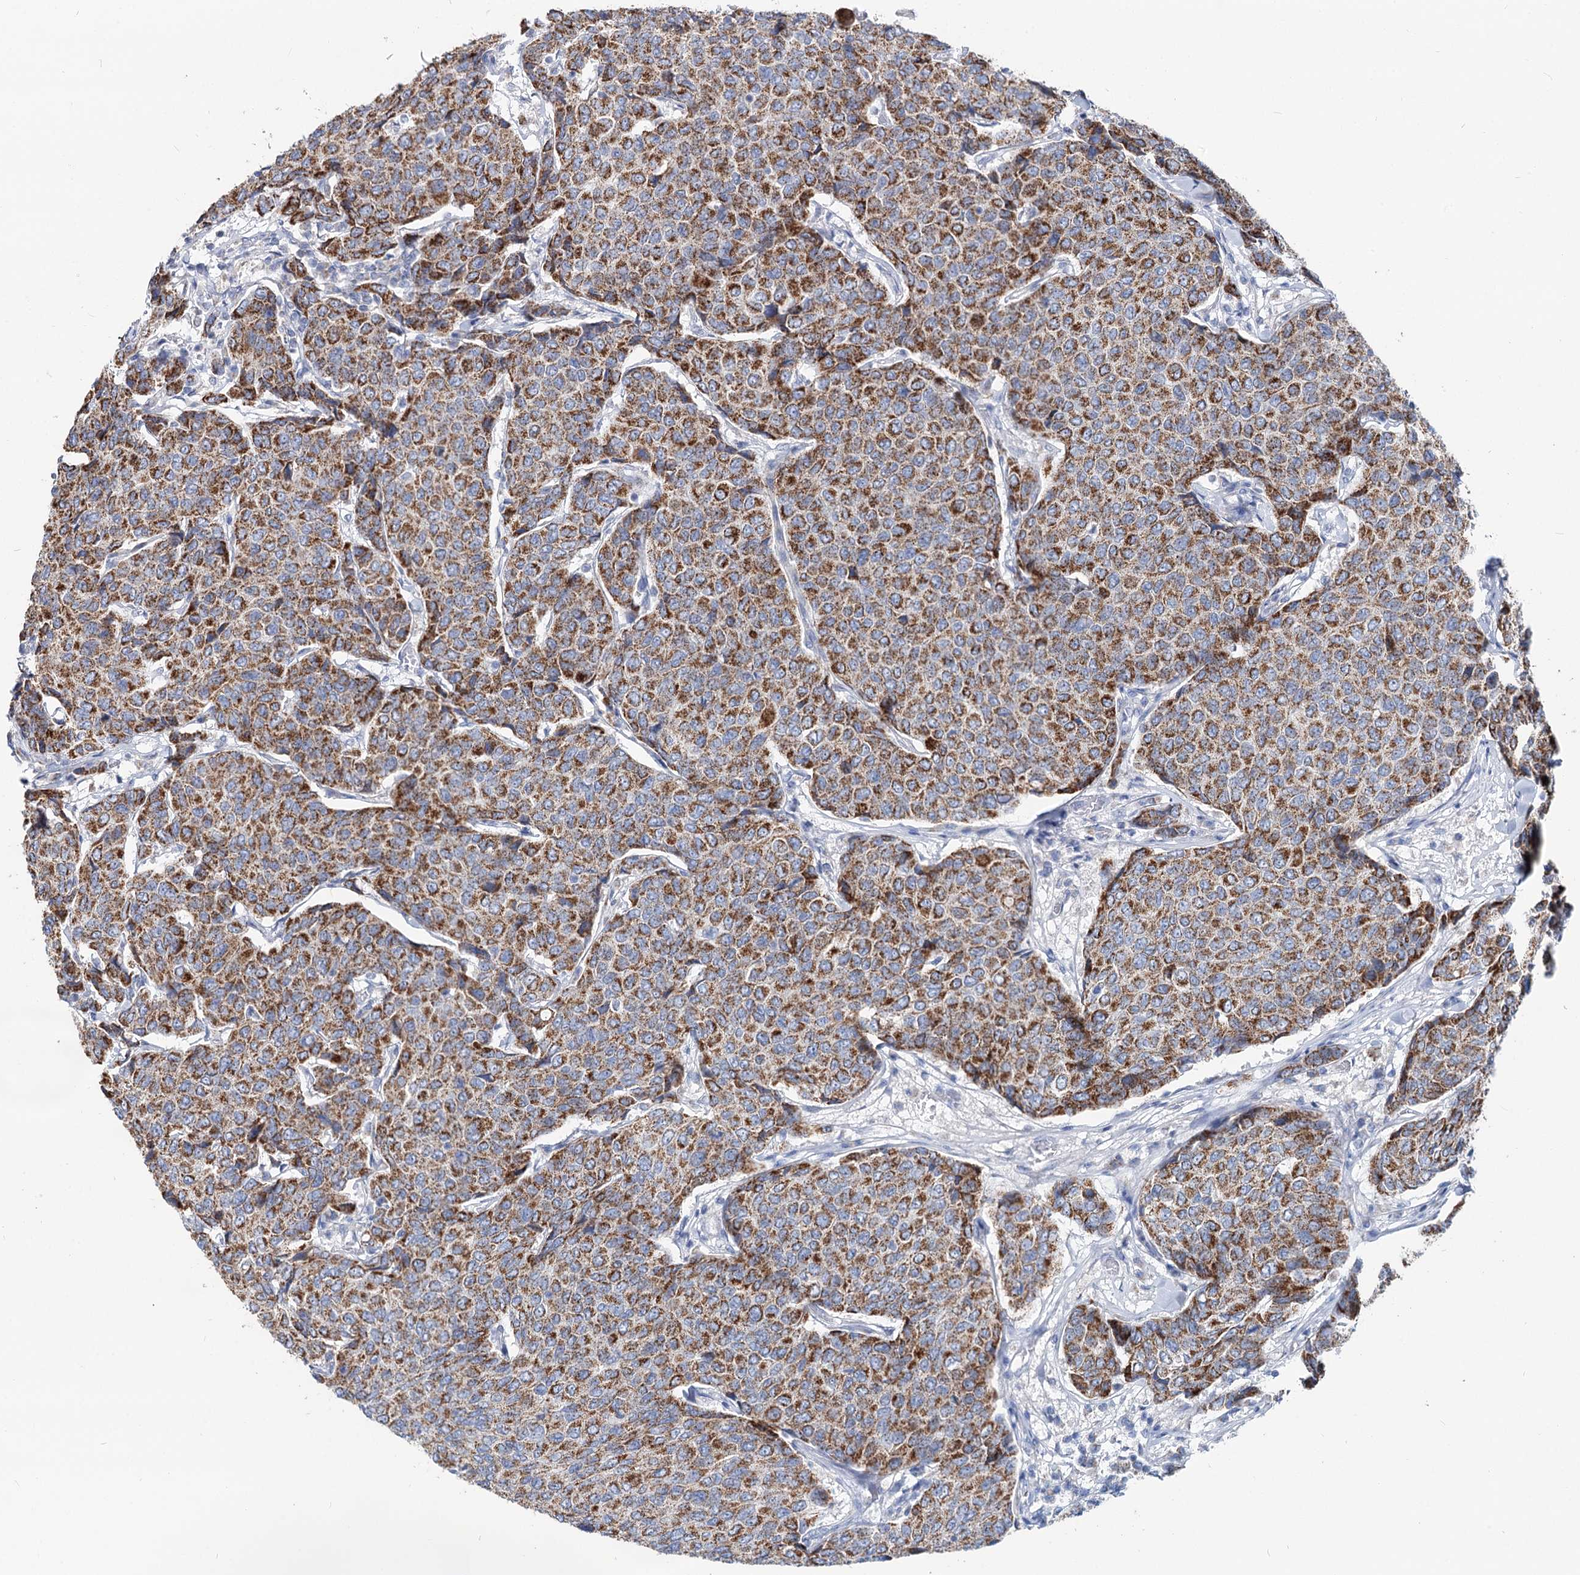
{"staining": {"intensity": "moderate", "quantity": ">75%", "location": "cytoplasmic/membranous"}, "tissue": "breast cancer", "cell_type": "Tumor cells", "image_type": "cancer", "snomed": [{"axis": "morphology", "description": "Duct carcinoma"}, {"axis": "topography", "description": "Breast"}], "caption": "Immunohistochemistry histopathology image of neoplastic tissue: human breast cancer (infiltrating ductal carcinoma) stained using immunohistochemistry (IHC) shows medium levels of moderate protein expression localized specifically in the cytoplasmic/membranous of tumor cells, appearing as a cytoplasmic/membranous brown color.", "gene": "MCCC2", "patient": {"sex": "female", "age": 55}}